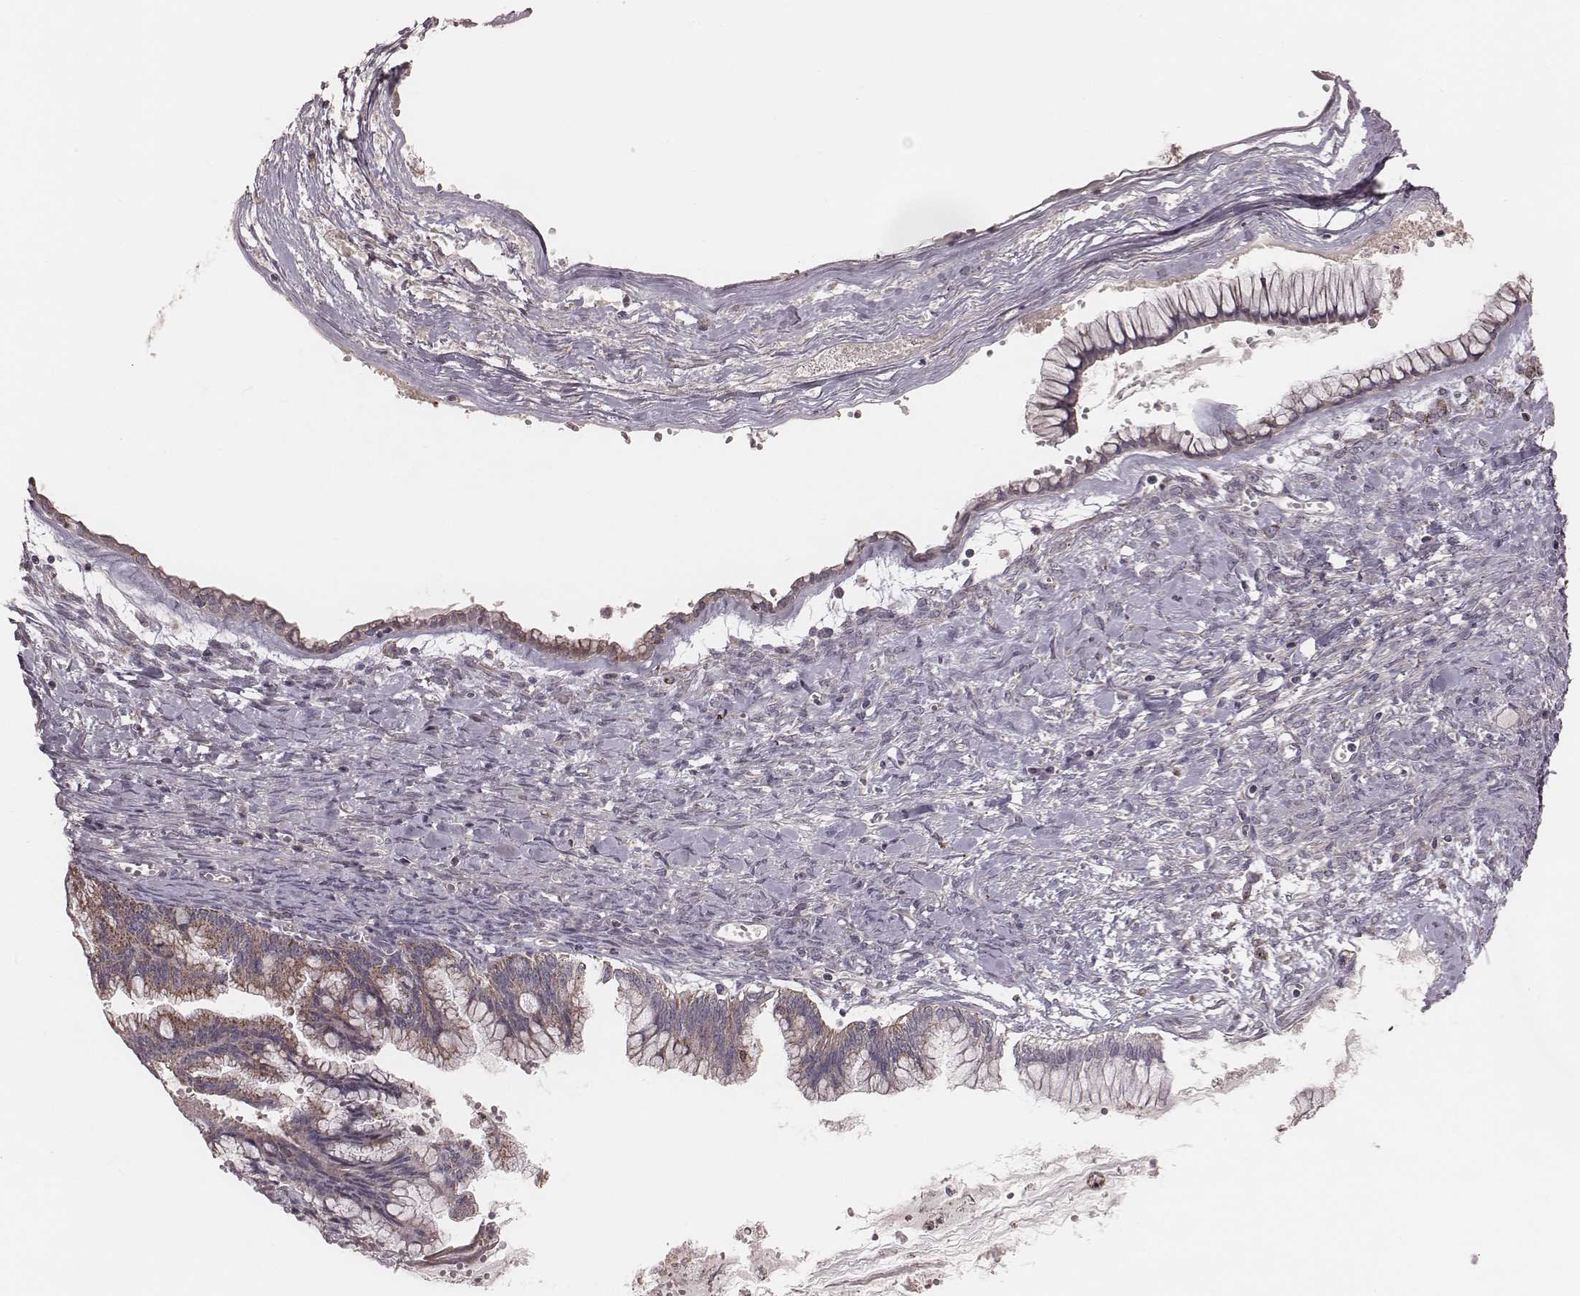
{"staining": {"intensity": "moderate", "quantity": "25%-75%", "location": "cytoplasmic/membranous"}, "tissue": "ovarian cancer", "cell_type": "Tumor cells", "image_type": "cancer", "snomed": [{"axis": "morphology", "description": "Cystadenocarcinoma, mucinous, NOS"}, {"axis": "topography", "description": "Ovary"}], "caption": "About 25%-75% of tumor cells in human ovarian cancer (mucinous cystadenocarcinoma) demonstrate moderate cytoplasmic/membranous protein positivity as visualized by brown immunohistochemical staining.", "gene": "MRPS27", "patient": {"sex": "female", "age": 67}}